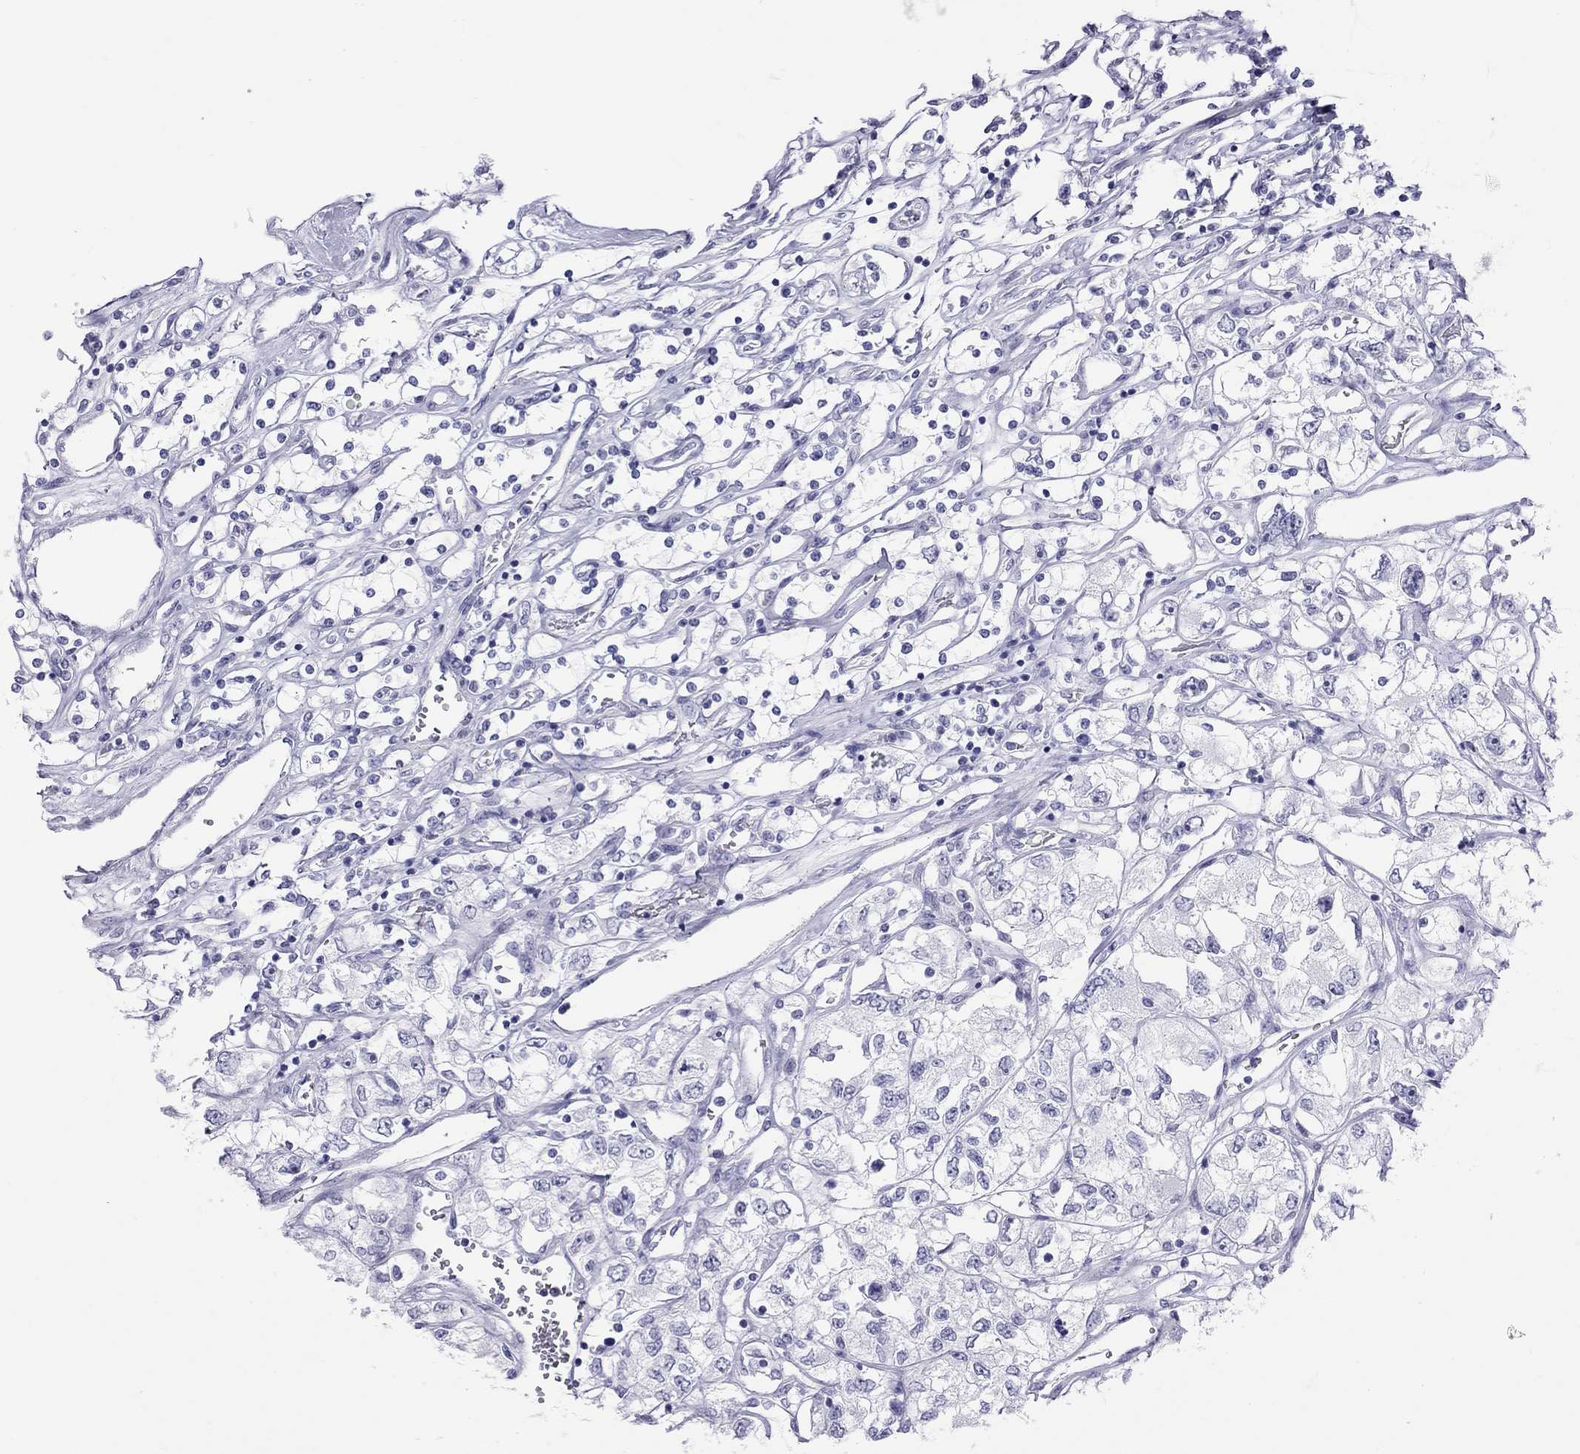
{"staining": {"intensity": "negative", "quantity": "none", "location": "none"}, "tissue": "renal cancer", "cell_type": "Tumor cells", "image_type": "cancer", "snomed": [{"axis": "morphology", "description": "Adenocarcinoma, NOS"}, {"axis": "topography", "description": "Kidney"}], "caption": "Immunohistochemistry (IHC) of renal adenocarcinoma reveals no expression in tumor cells.", "gene": "STAG3", "patient": {"sex": "female", "age": 59}}